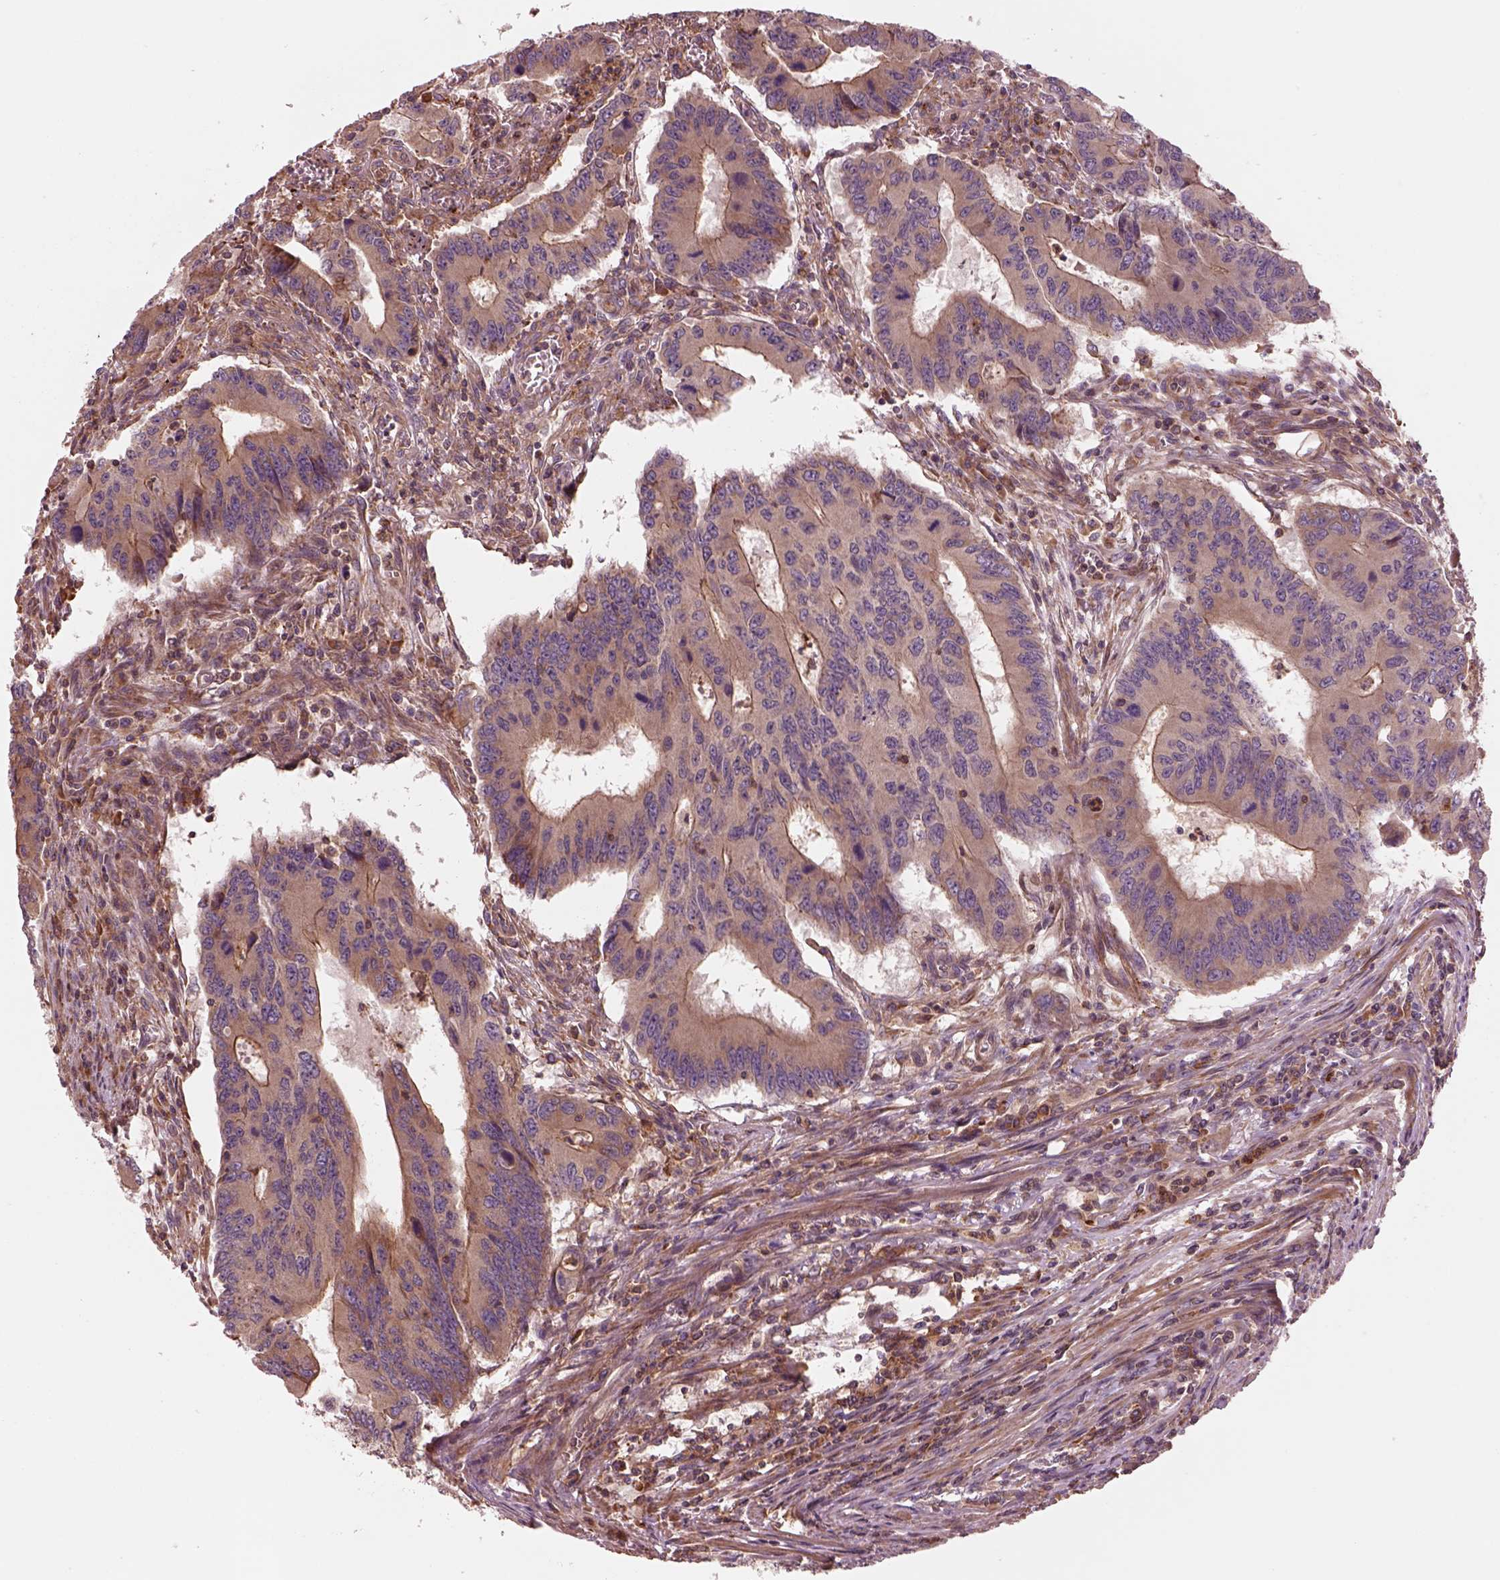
{"staining": {"intensity": "weak", "quantity": "25%-75%", "location": "cytoplasmic/membranous"}, "tissue": "colorectal cancer", "cell_type": "Tumor cells", "image_type": "cancer", "snomed": [{"axis": "morphology", "description": "Adenocarcinoma, NOS"}, {"axis": "topography", "description": "Colon"}], "caption": "This is a histology image of IHC staining of colorectal cancer (adenocarcinoma), which shows weak expression in the cytoplasmic/membranous of tumor cells.", "gene": "ASCC2", "patient": {"sex": "male", "age": 53}}